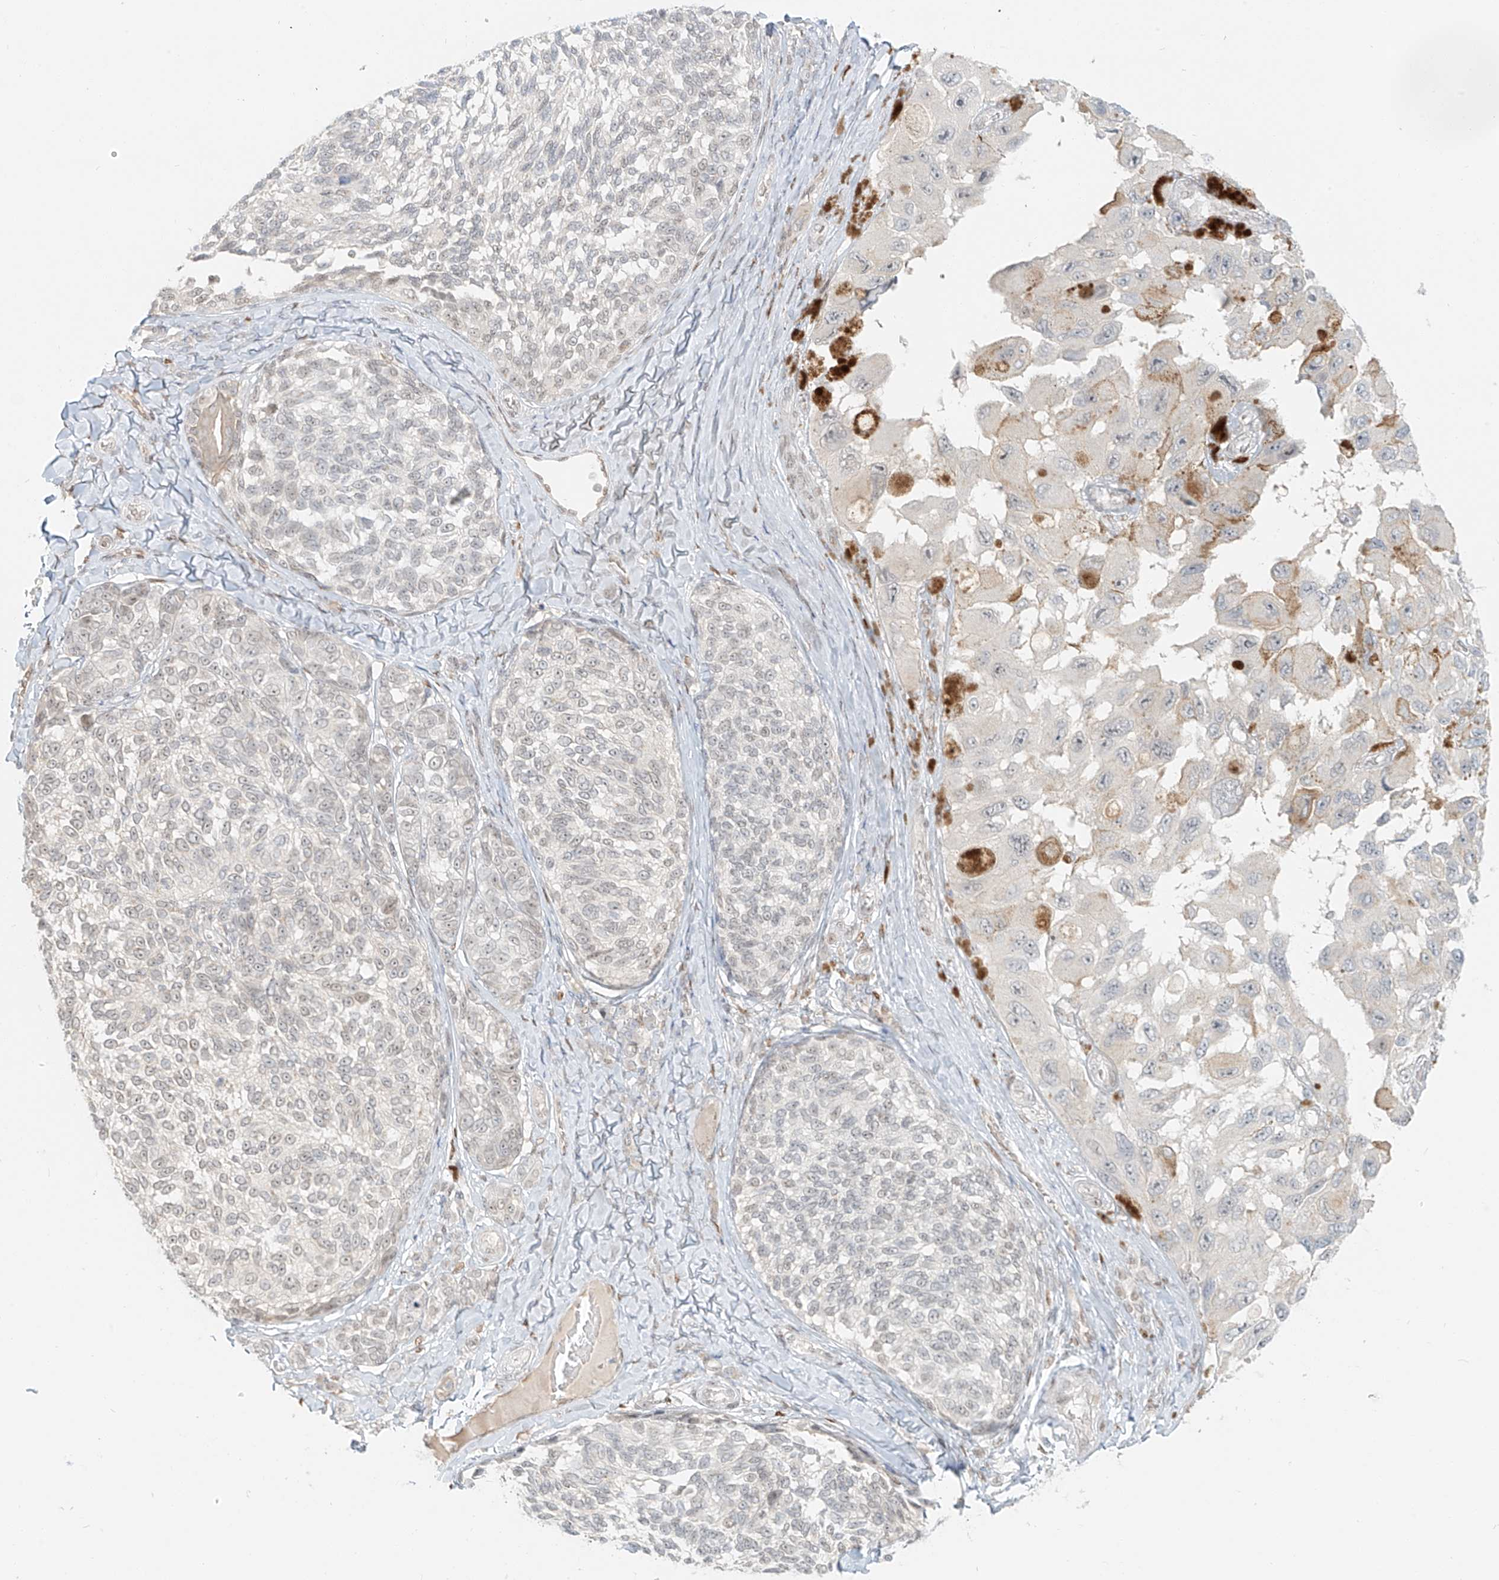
{"staining": {"intensity": "negative", "quantity": "none", "location": "none"}, "tissue": "melanoma", "cell_type": "Tumor cells", "image_type": "cancer", "snomed": [{"axis": "morphology", "description": "Malignant melanoma, NOS"}, {"axis": "topography", "description": "Skin"}], "caption": "The micrograph shows no staining of tumor cells in melanoma.", "gene": "ZNF774", "patient": {"sex": "female", "age": 73}}